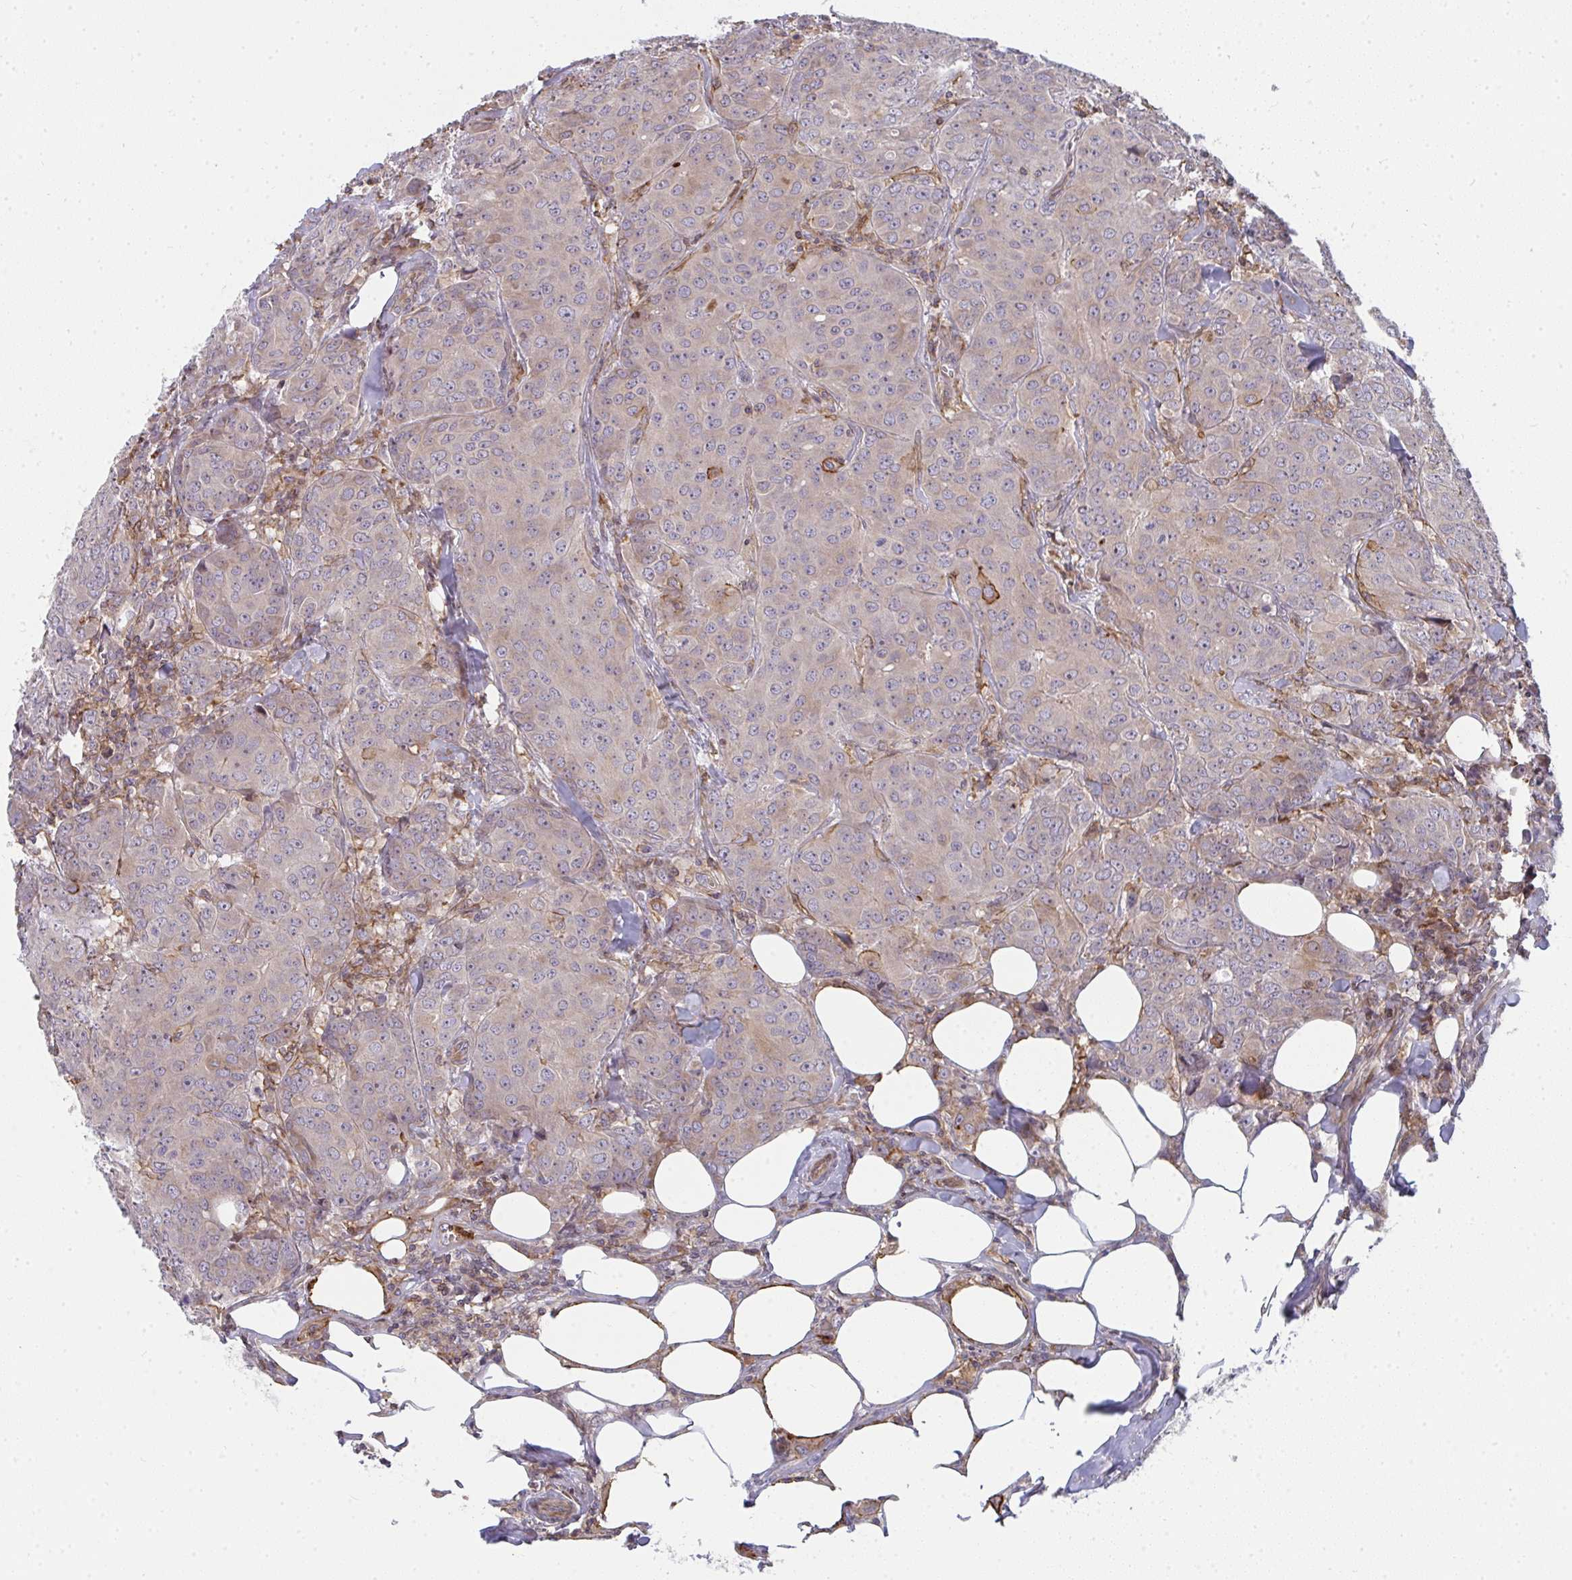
{"staining": {"intensity": "moderate", "quantity": "<25%", "location": "cytoplasmic/membranous"}, "tissue": "breast cancer", "cell_type": "Tumor cells", "image_type": "cancer", "snomed": [{"axis": "morphology", "description": "Duct carcinoma"}, {"axis": "topography", "description": "Breast"}], "caption": "A high-resolution photomicrograph shows immunohistochemistry staining of breast cancer (intraductal carcinoma), which exhibits moderate cytoplasmic/membranous expression in about <25% of tumor cells.", "gene": "CSF3R", "patient": {"sex": "female", "age": 43}}